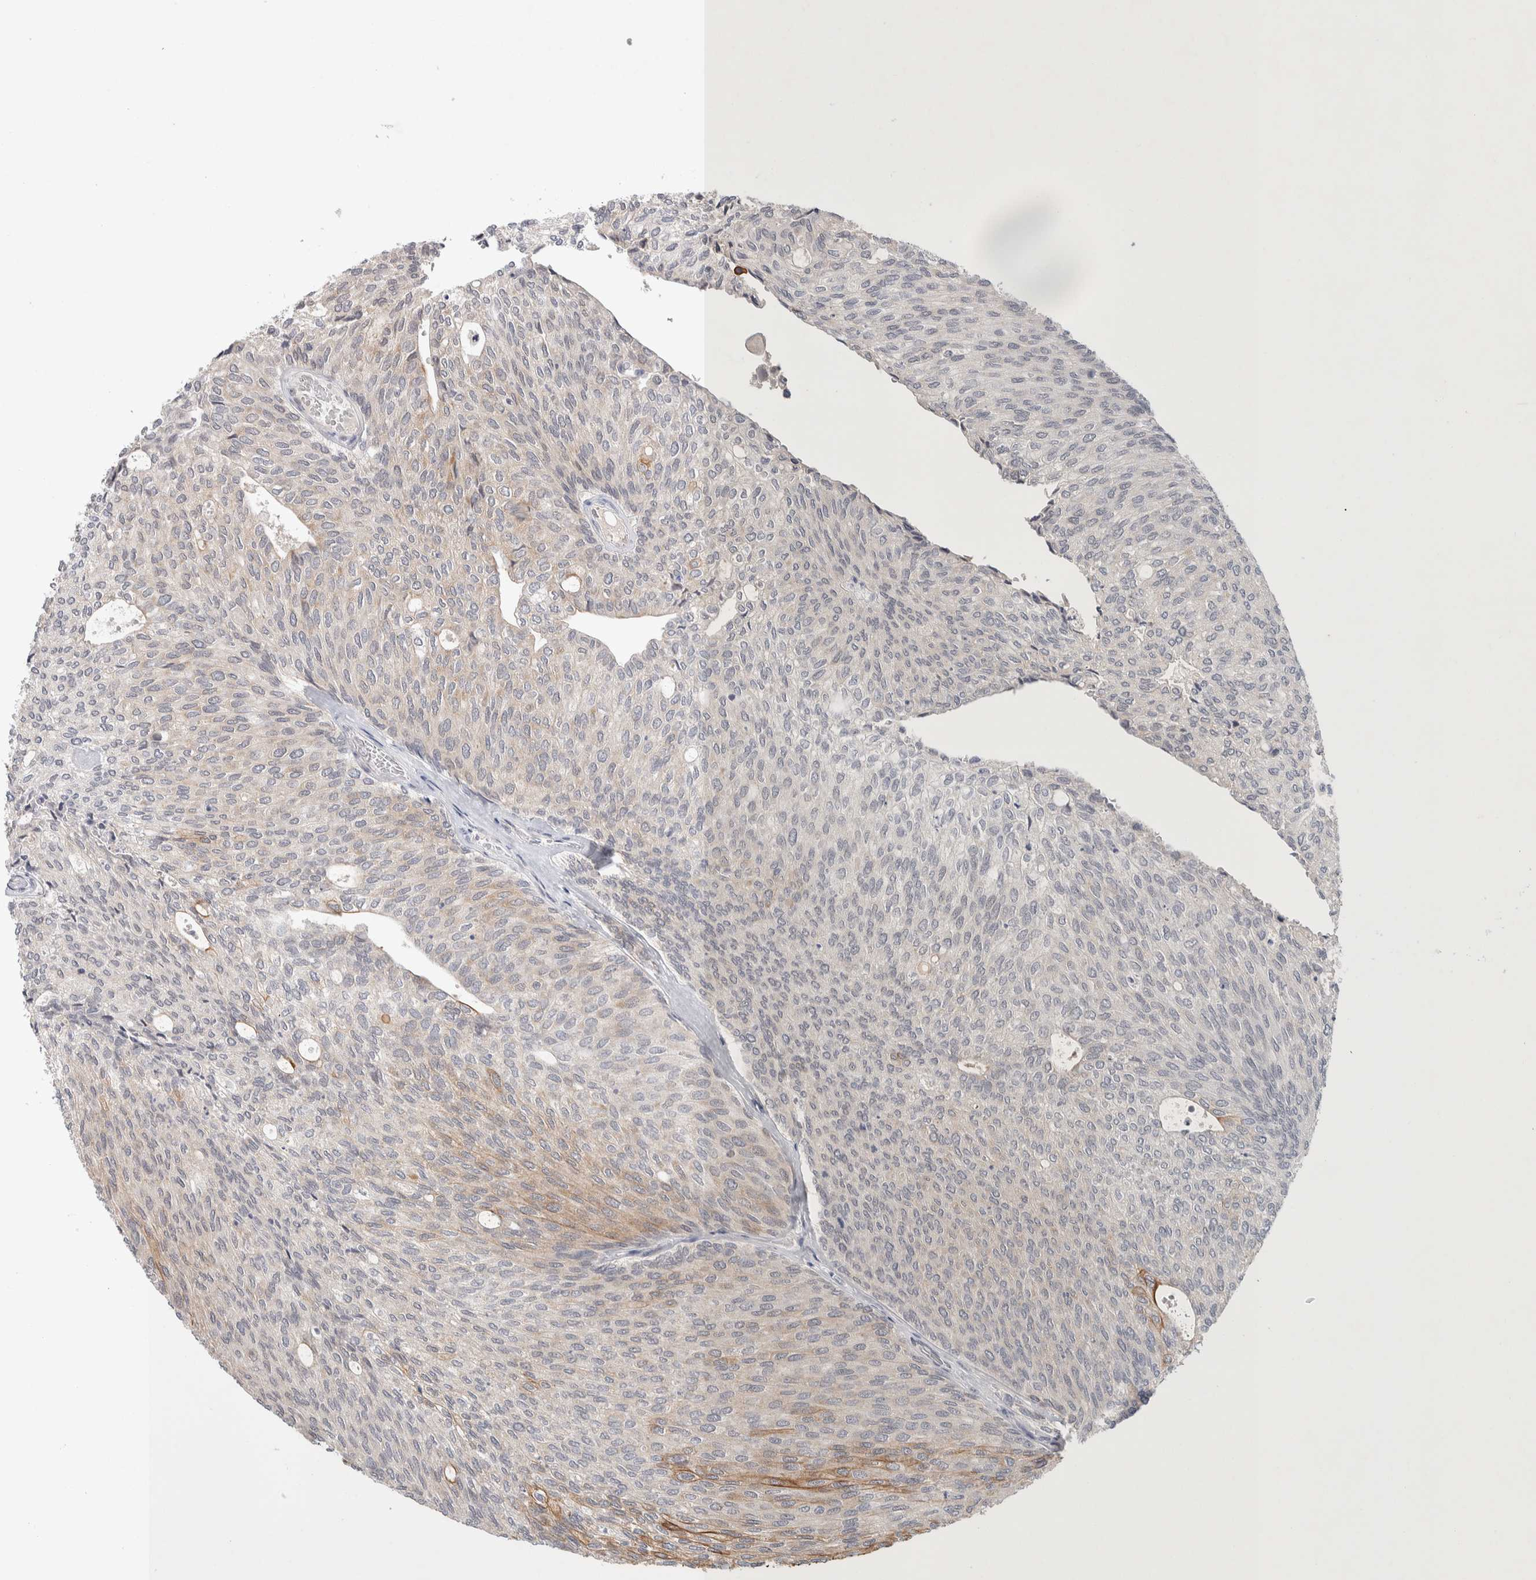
{"staining": {"intensity": "weak", "quantity": "<25%", "location": "cytoplasmic/membranous"}, "tissue": "urothelial cancer", "cell_type": "Tumor cells", "image_type": "cancer", "snomed": [{"axis": "morphology", "description": "Urothelial carcinoma, Low grade"}, {"axis": "topography", "description": "Urinary bladder"}], "caption": "Urothelial carcinoma (low-grade) was stained to show a protein in brown. There is no significant expression in tumor cells.", "gene": "CRAT", "patient": {"sex": "female", "age": 79}}